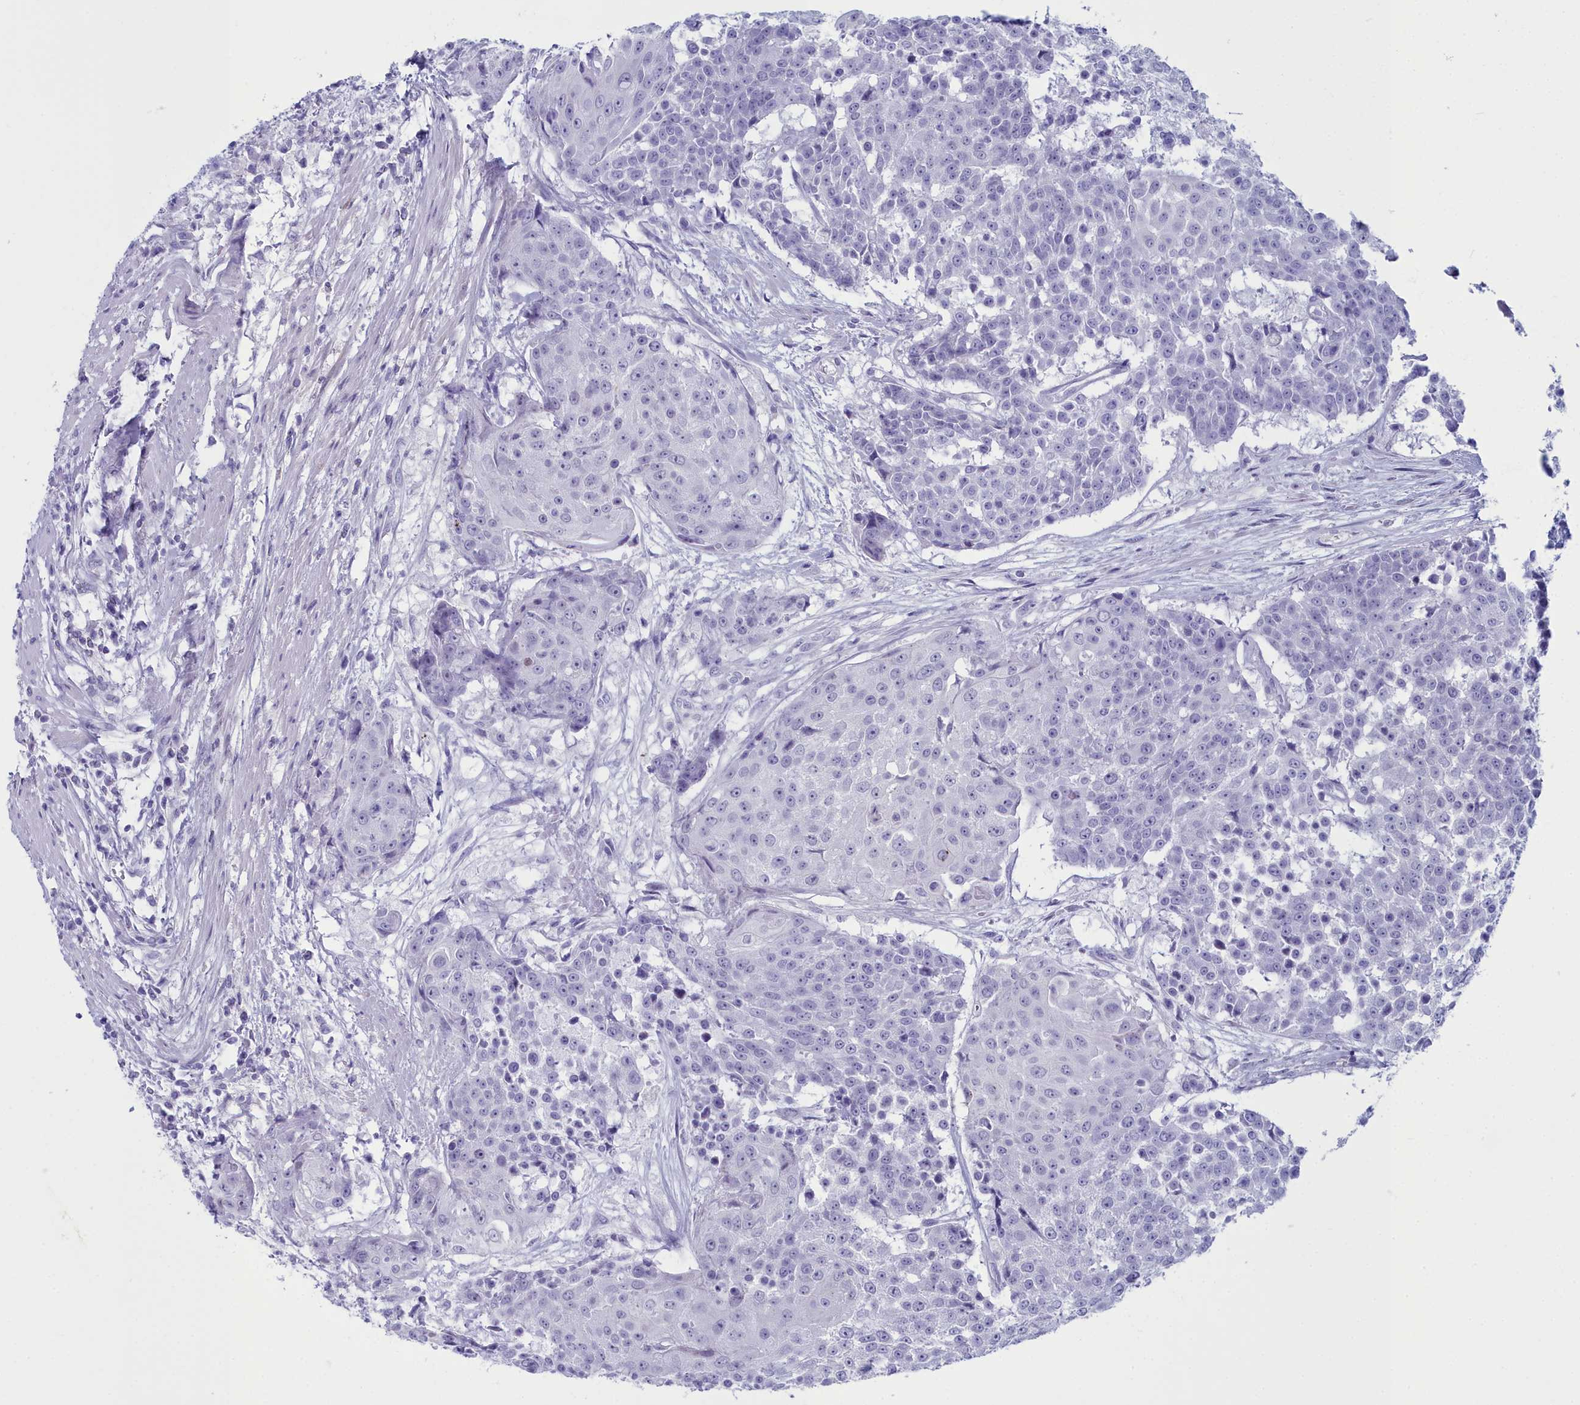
{"staining": {"intensity": "negative", "quantity": "none", "location": "none"}, "tissue": "urothelial cancer", "cell_type": "Tumor cells", "image_type": "cancer", "snomed": [{"axis": "morphology", "description": "Urothelial carcinoma, High grade"}, {"axis": "topography", "description": "Urinary bladder"}], "caption": "Micrograph shows no significant protein positivity in tumor cells of urothelial cancer.", "gene": "MAP6", "patient": {"sex": "female", "age": 63}}